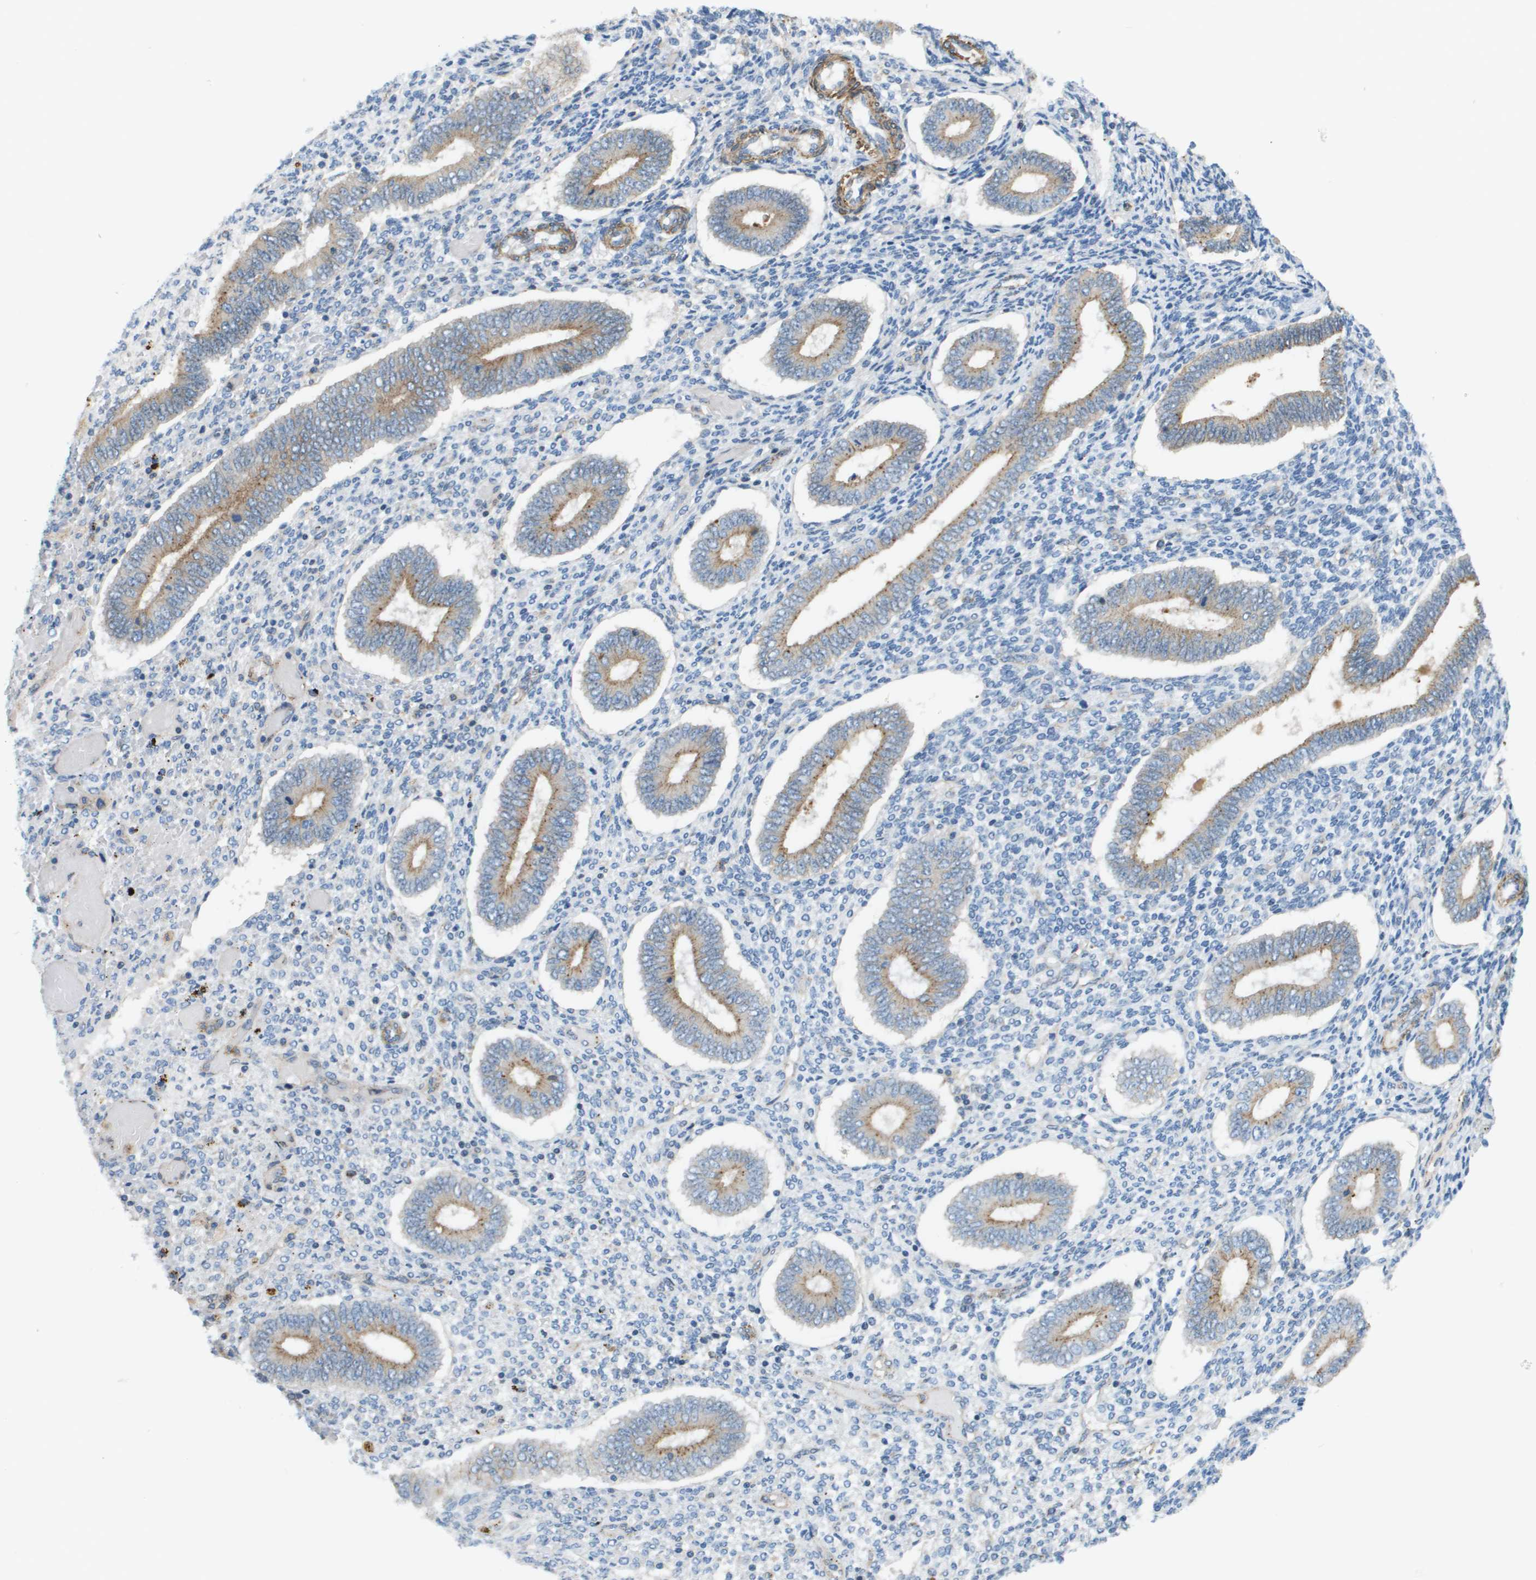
{"staining": {"intensity": "negative", "quantity": "none", "location": "none"}, "tissue": "endometrium", "cell_type": "Cells in endometrial stroma", "image_type": "normal", "snomed": [{"axis": "morphology", "description": "Normal tissue, NOS"}, {"axis": "topography", "description": "Endometrium"}], "caption": "This is an IHC micrograph of unremarkable human endometrium. There is no expression in cells in endometrial stroma.", "gene": "MYH11", "patient": {"sex": "female", "age": 42}}